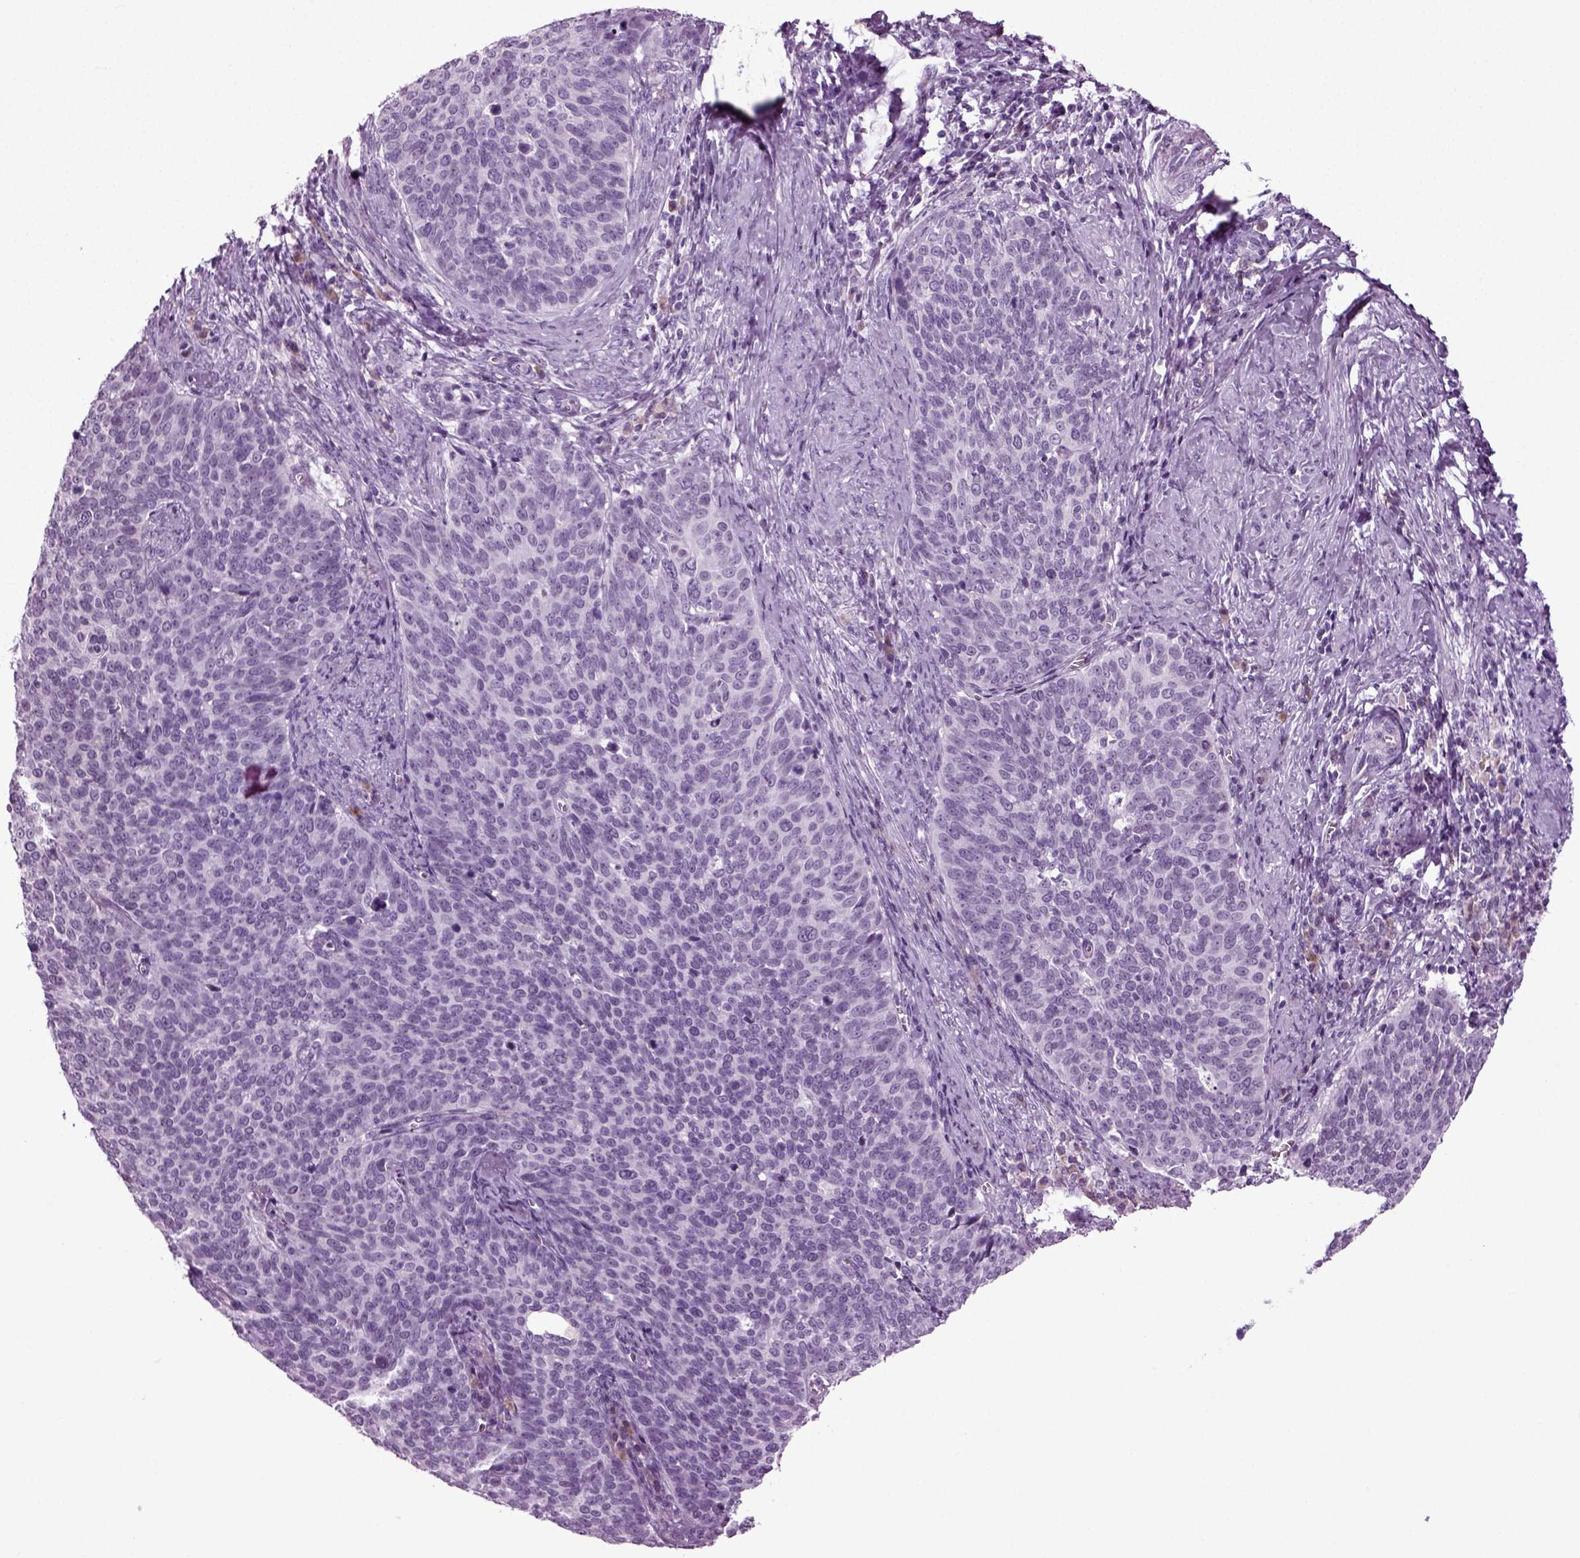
{"staining": {"intensity": "negative", "quantity": "none", "location": "none"}, "tissue": "cervical cancer", "cell_type": "Tumor cells", "image_type": "cancer", "snomed": [{"axis": "morphology", "description": "Normal tissue, NOS"}, {"axis": "morphology", "description": "Squamous cell carcinoma, NOS"}, {"axis": "topography", "description": "Cervix"}], "caption": "There is no significant staining in tumor cells of cervical cancer (squamous cell carcinoma).", "gene": "PRLH", "patient": {"sex": "female", "age": 39}}